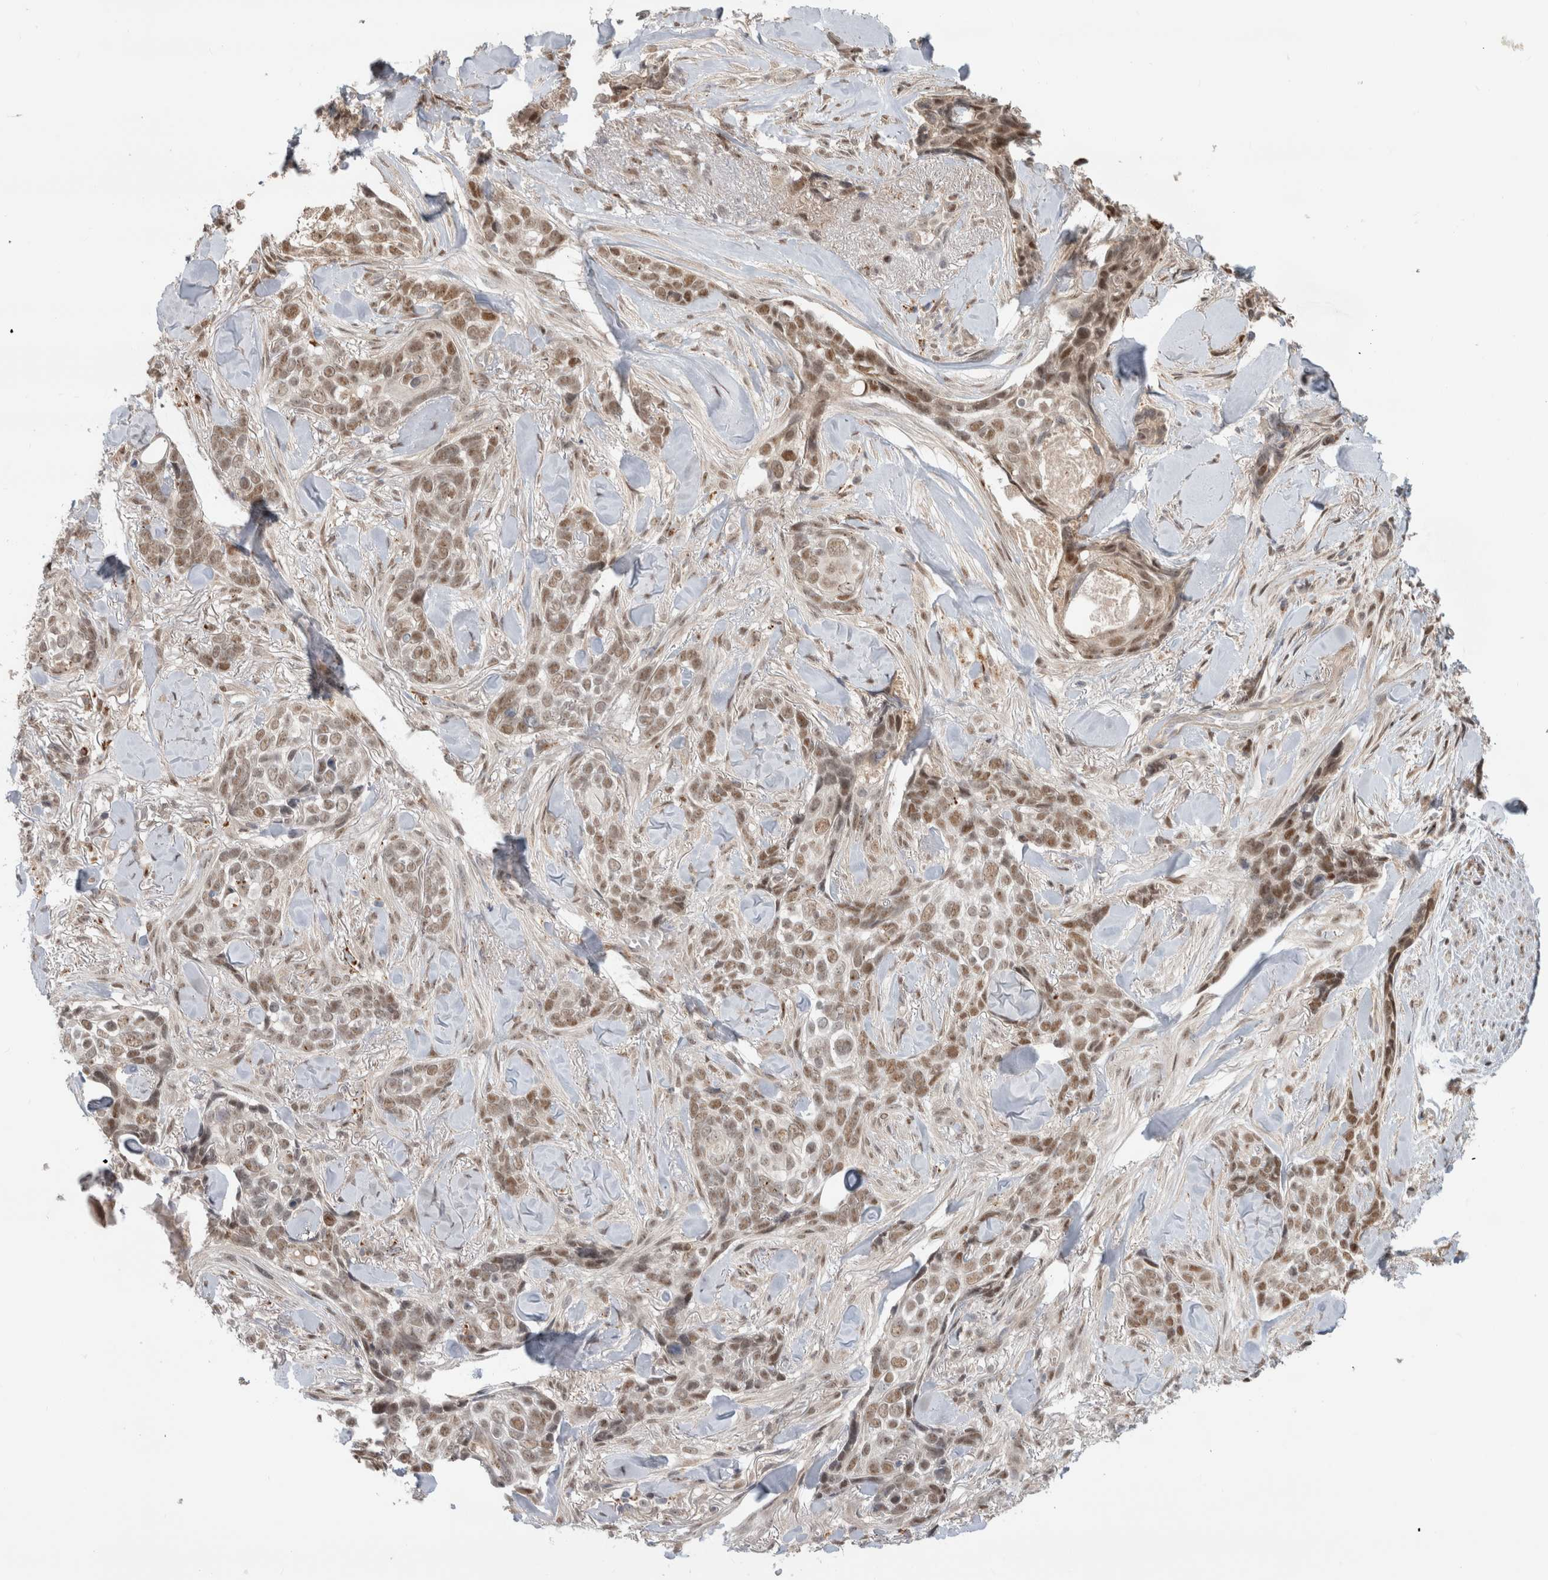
{"staining": {"intensity": "moderate", "quantity": ">75%", "location": "nuclear"}, "tissue": "skin cancer", "cell_type": "Tumor cells", "image_type": "cancer", "snomed": [{"axis": "morphology", "description": "Basal cell carcinoma"}, {"axis": "topography", "description": "Skin"}], "caption": "This image demonstrates skin cancer (basal cell carcinoma) stained with immunohistochemistry (IHC) to label a protein in brown. The nuclear of tumor cells show moderate positivity for the protein. Nuclei are counter-stained blue.", "gene": "NAB2", "patient": {"sex": "female", "age": 82}}